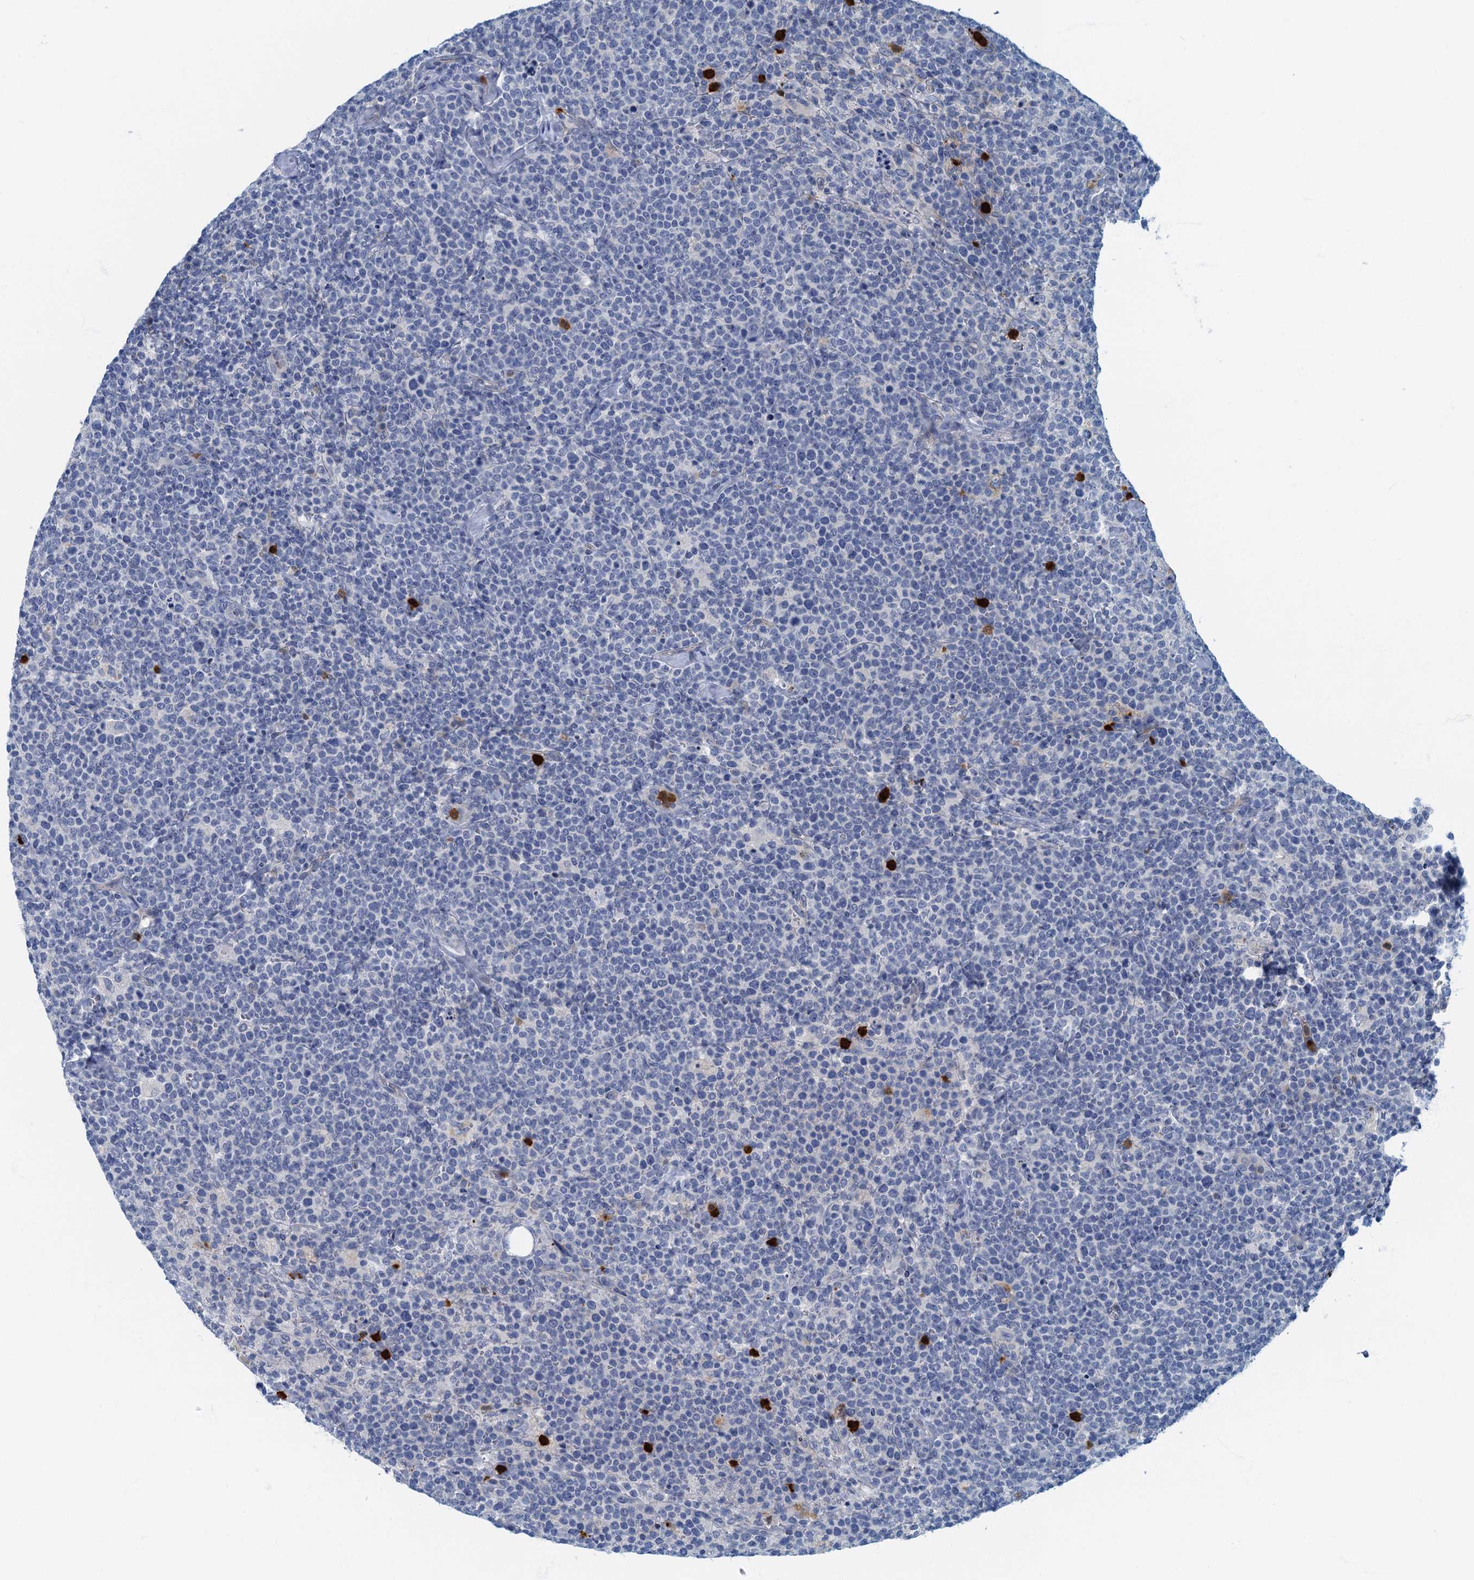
{"staining": {"intensity": "negative", "quantity": "none", "location": "none"}, "tissue": "lymphoma", "cell_type": "Tumor cells", "image_type": "cancer", "snomed": [{"axis": "morphology", "description": "Malignant lymphoma, non-Hodgkin's type, High grade"}, {"axis": "topography", "description": "Lymph node"}], "caption": "An IHC photomicrograph of high-grade malignant lymphoma, non-Hodgkin's type is shown. There is no staining in tumor cells of high-grade malignant lymphoma, non-Hodgkin's type. (DAB (3,3'-diaminobenzidine) IHC visualized using brightfield microscopy, high magnification).", "gene": "ANKDD1A", "patient": {"sex": "male", "age": 61}}